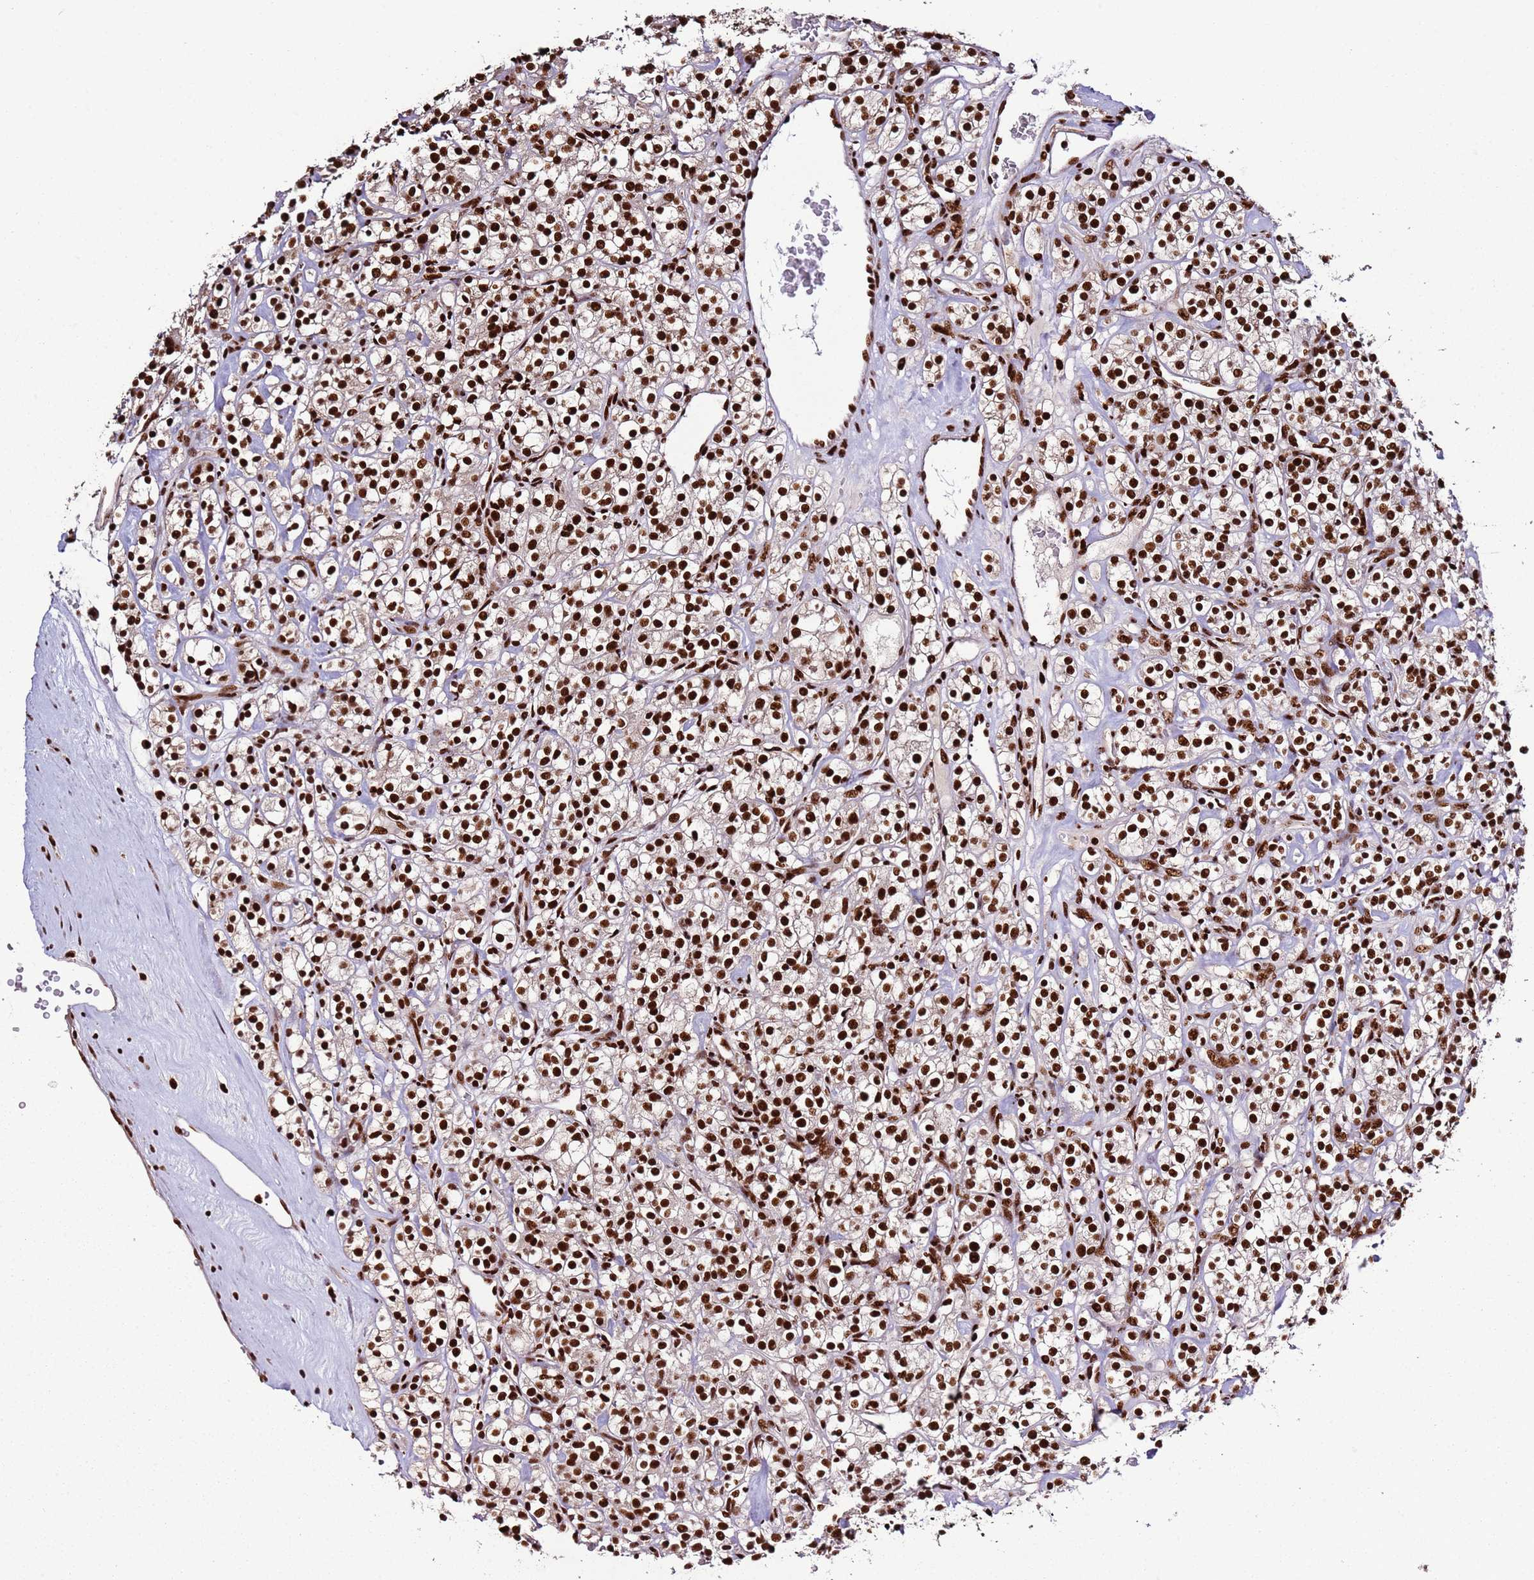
{"staining": {"intensity": "strong", "quantity": ">75%", "location": "nuclear"}, "tissue": "renal cancer", "cell_type": "Tumor cells", "image_type": "cancer", "snomed": [{"axis": "morphology", "description": "Adenocarcinoma, NOS"}, {"axis": "topography", "description": "Kidney"}], "caption": "Renal cancer (adenocarcinoma) stained for a protein demonstrates strong nuclear positivity in tumor cells. The staining was performed using DAB (3,3'-diaminobenzidine), with brown indicating positive protein expression. Nuclei are stained blue with hematoxylin.", "gene": "C6orf226", "patient": {"sex": "male", "age": 77}}